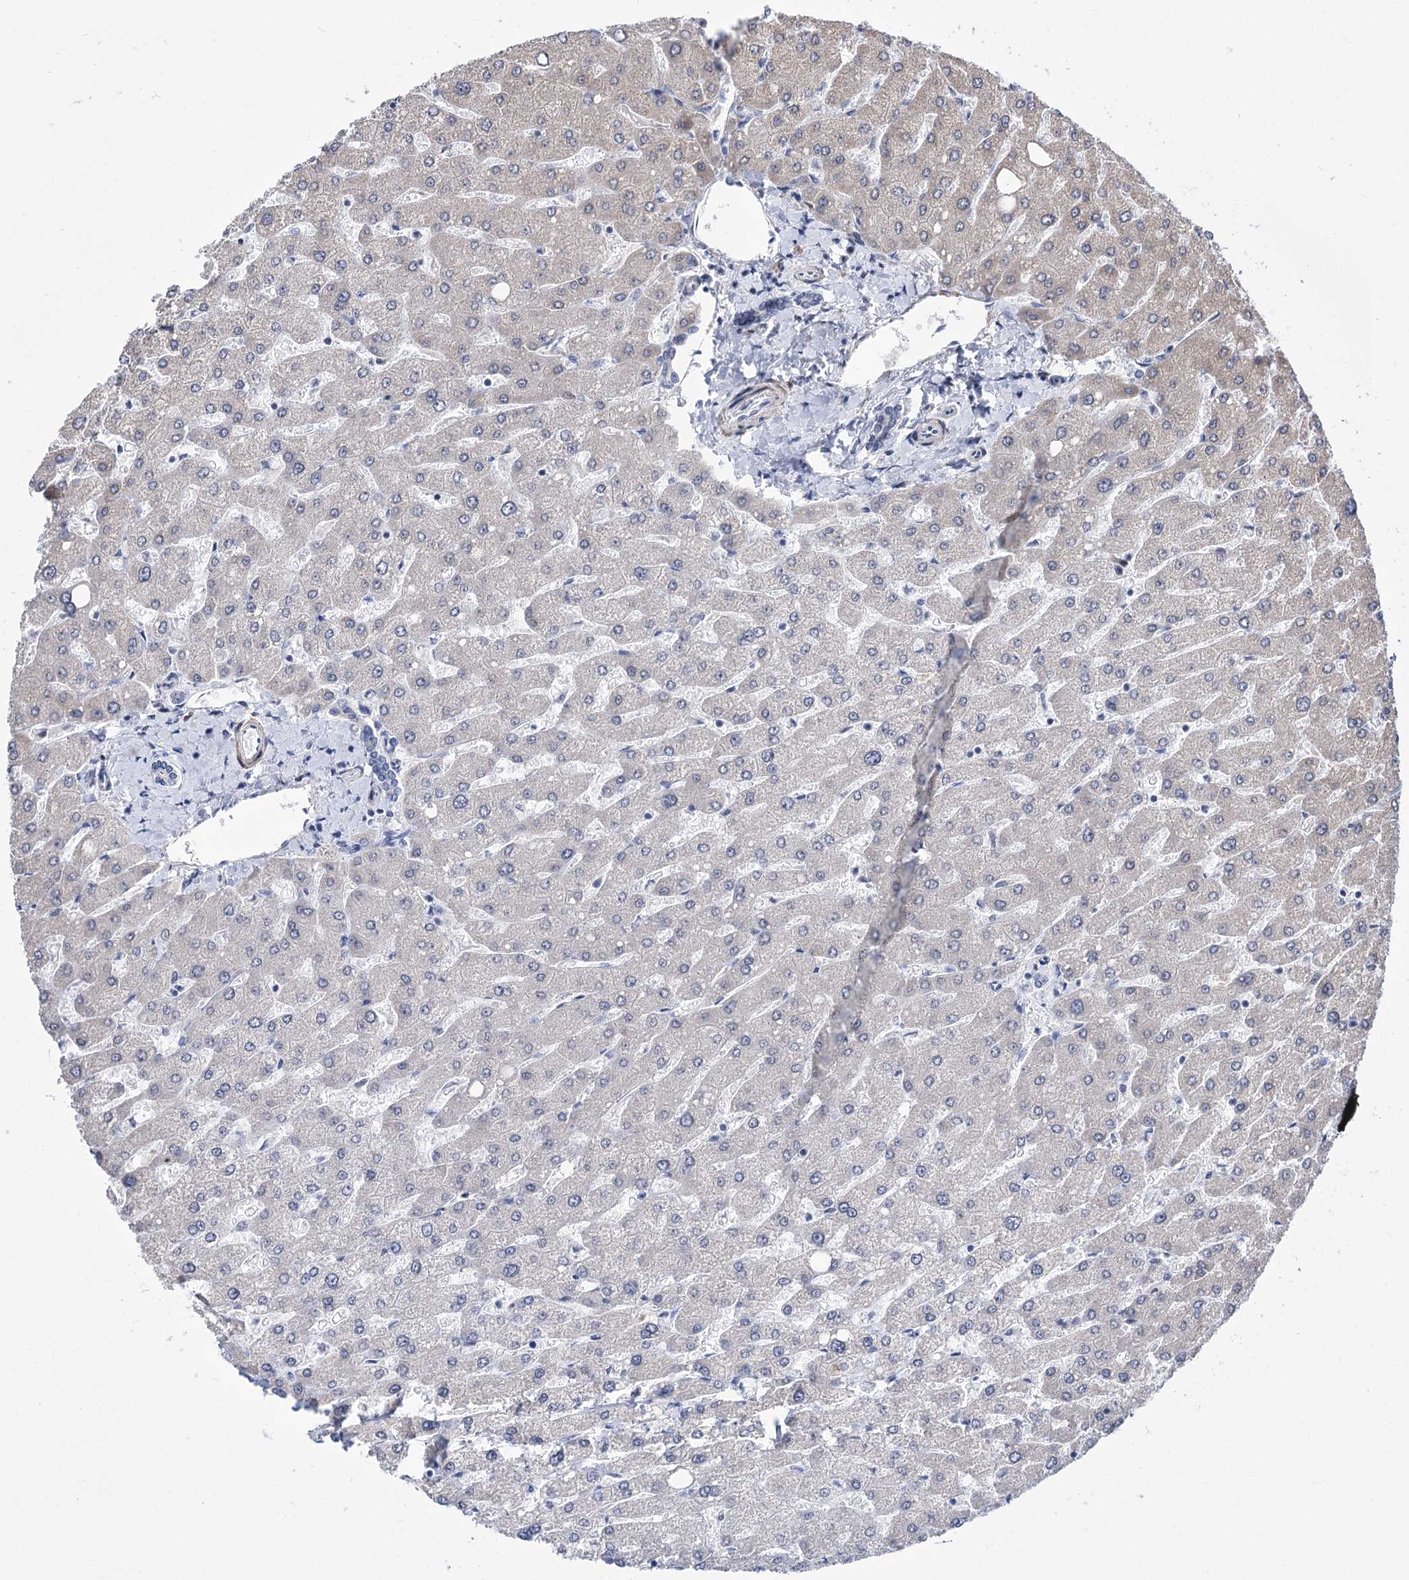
{"staining": {"intensity": "negative", "quantity": "none", "location": "none"}, "tissue": "liver", "cell_type": "Cholangiocytes", "image_type": "normal", "snomed": [{"axis": "morphology", "description": "Normal tissue, NOS"}, {"axis": "topography", "description": "Liver"}], "caption": "An immunohistochemistry (IHC) image of unremarkable liver is shown. There is no staining in cholangiocytes of liver. (Brightfield microscopy of DAB (3,3'-diaminobenzidine) IHC at high magnification).", "gene": "PPRC1", "patient": {"sex": "male", "age": 55}}